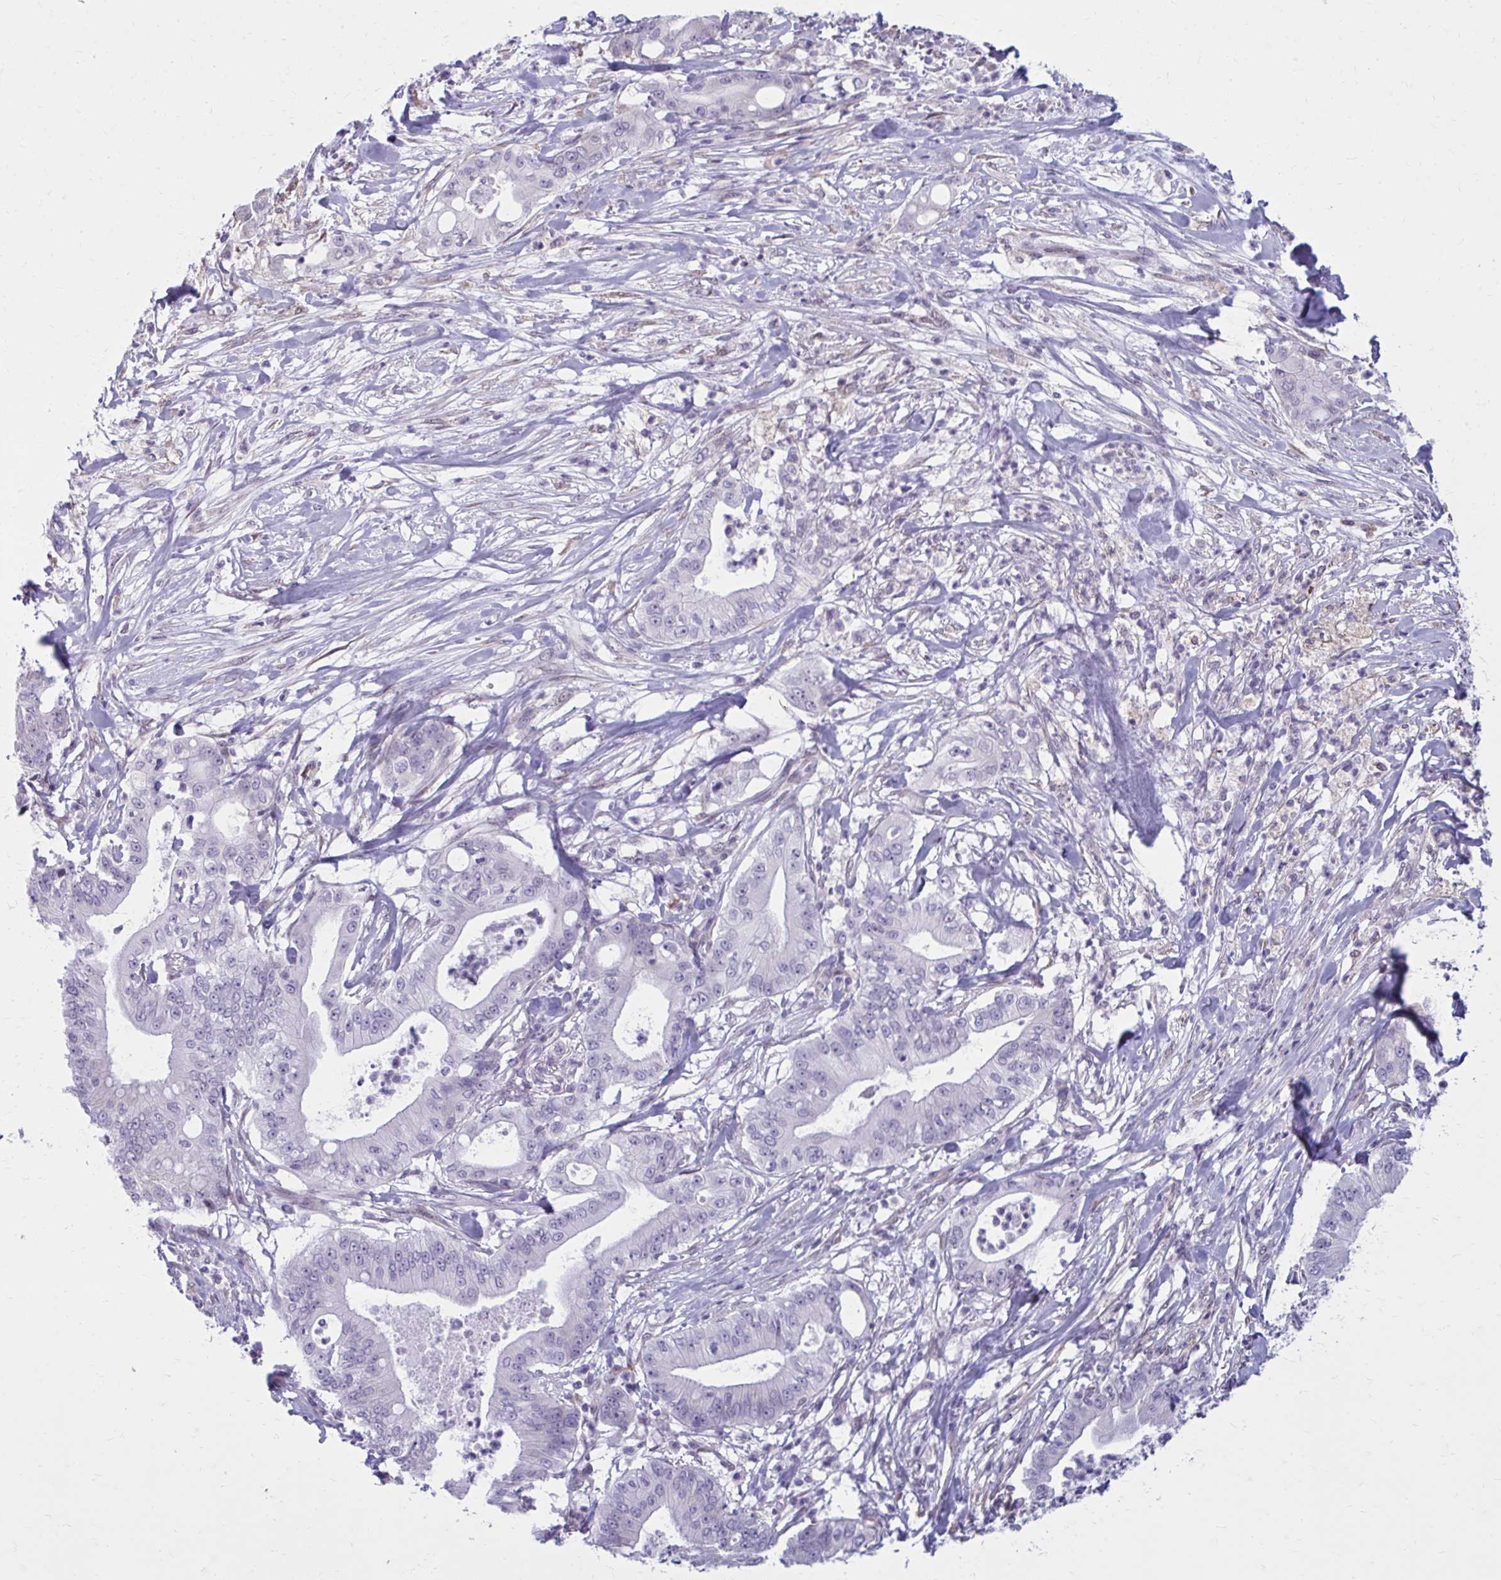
{"staining": {"intensity": "negative", "quantity": "none", "location": "none"}, "tissue": "pancreatic cancer", "cell_type": "Tumor cells", "image_type": "cancer", "snomed": [{"axis": "morphology", "description": "Adenocarcinoma, NOS"}, {"axis": "topography", "description": "Pancreas"}], "caption": "High magnification brightfield microscopy of pancreatic cancer stained with DAB (brown) and counterstained with hematoxylin (blue): tumor cells show no significant positivity.", "gene": "PROSER1", "patient": {"sex": "male", "age": 71}}